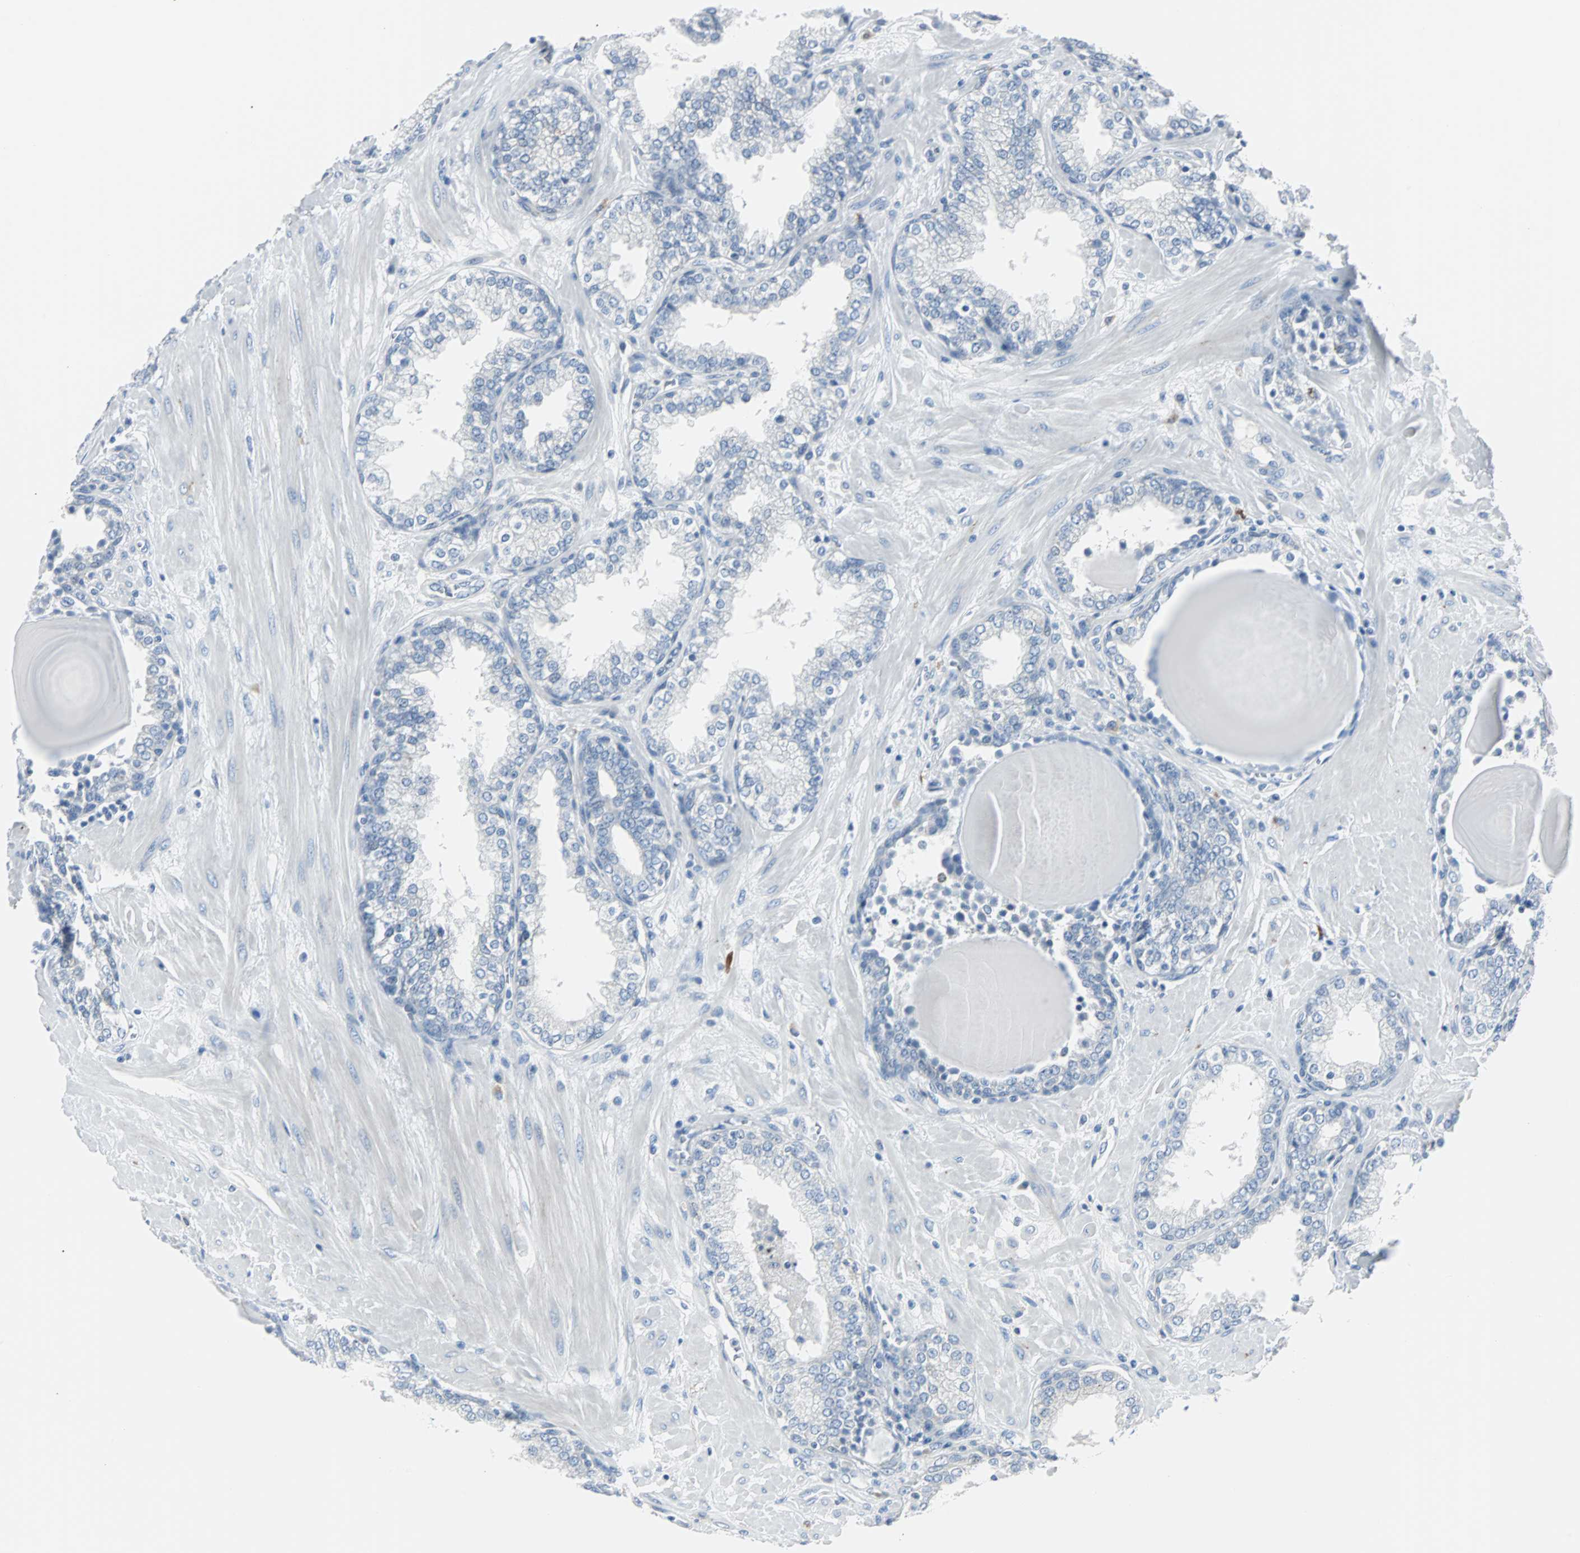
{"staining": {"intensity": "negative", "quantity": "none", "location": "none"}, "tissue": "prostate", "cell_type": "Glandular cells", "image_type": "normal", "snomed": [{"axis": "morphology", "description": "Normal tissue, NOS"}, {"axis": "topography", "description": "Prostate"}], "caption": "This photomicrograph is of normal prostate stained with immunohistochemistry to label a protein in brown with the nuclei are counter-stained blue. There is no positivity in glandular cells. (Brightfield microscopy of DAB immunohistochemistry (IHC) at high magnification).", "gene": "RASA1", "patient": {"sex": "male", "age": 51}}